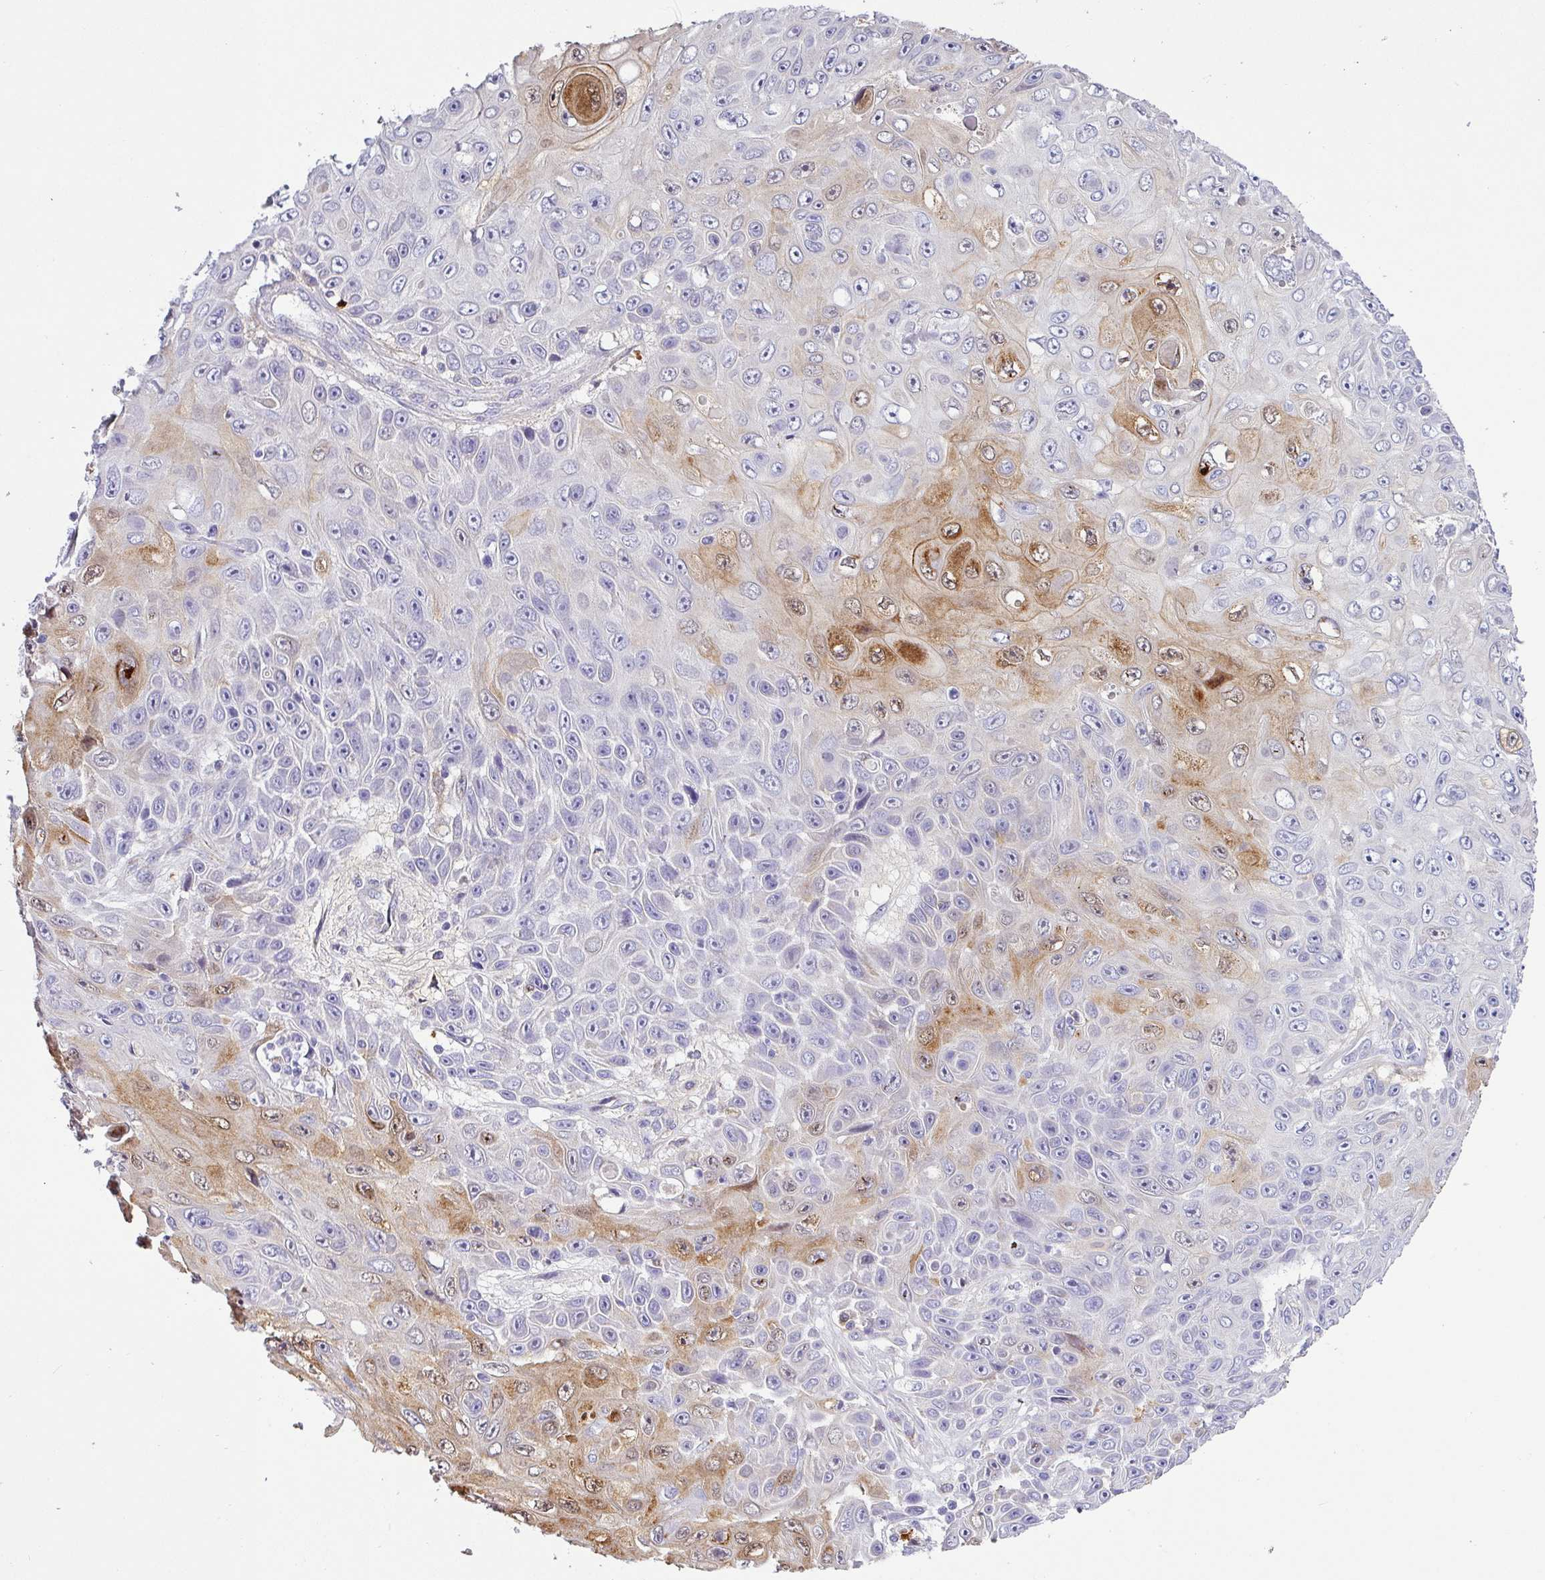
{"staining": {"intensity": "moderate", "quantity": "<25%", "location": "cytoplasmic/membranous,nuclear"}, "tissue": "skin cancer", "cell_type": "Tumor cells", "image_type": "cancer", "snomed": [{"axis": "morphology", "description": "Squamous cell carcinoma, NOS"}, {"axis": "topography", "description": "Skin"}], "caption": "Brown immunohistochemical staining in skin cancer demonstrates moderate cytoplasmic/membranous and nuclear staining in about <25% of tumor cells.", "gene": "SH2D3C", "patient": {"sex": "male", "age": 82}}